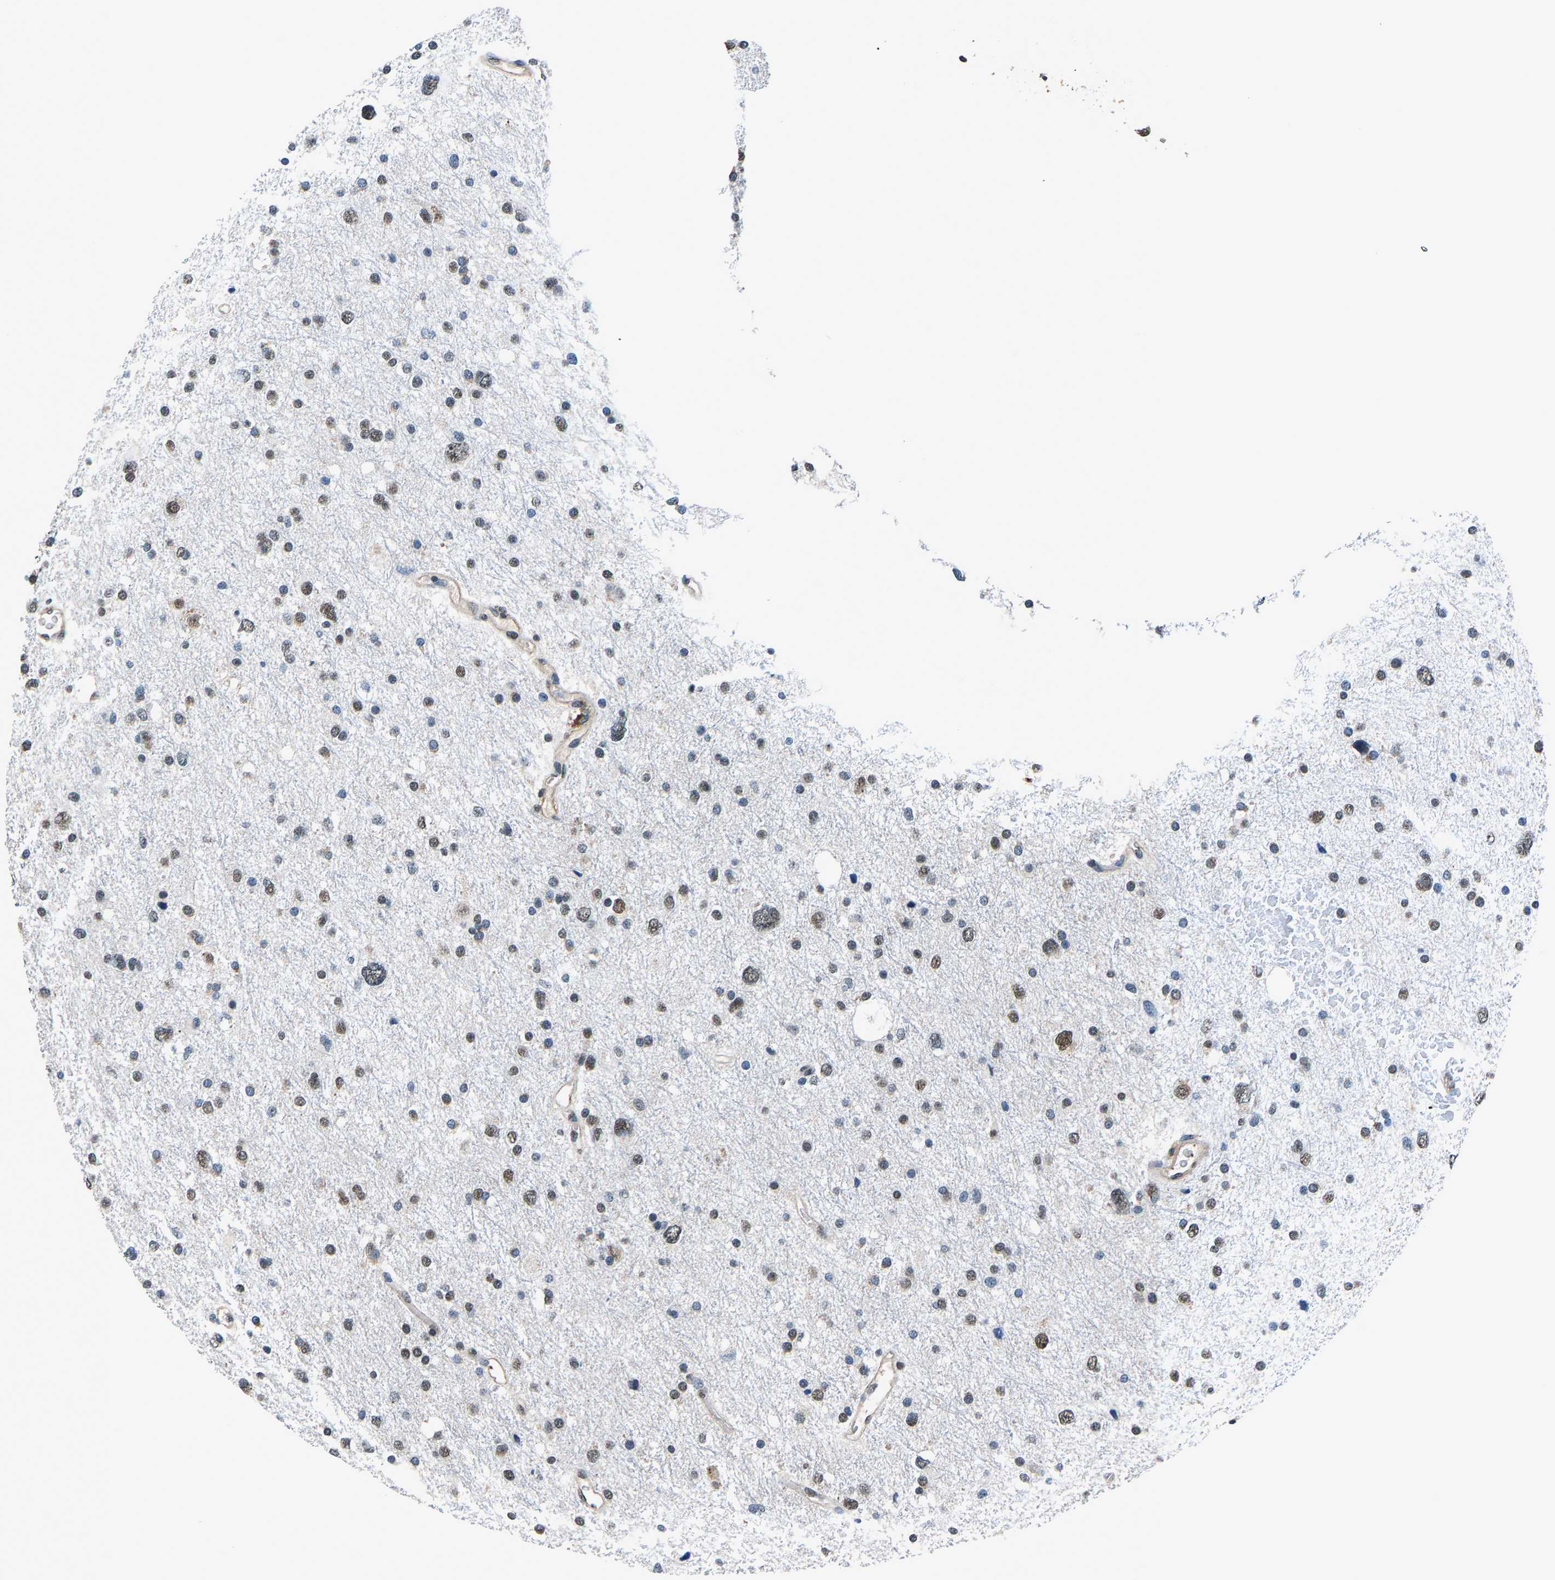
{"staining": {"intensity": "weak", "quantity": "25%-75%", "location": "nuclear"}, "tissue": "glioma", "cell_type": "Tumor cells", "image_type": "cancer", "snomed": [{"axis": "morphology", "description": "Glioma, malignant, Low grade"}, {"axis": "topography", "description": "Brain"}], "caption": "A brown stain labels weak nuclear staining of a protein in malignant low-grade glioma tumor cells. The staining was performed using DAB (3,3'-diaminobenzidine) to visualize the protein expression in brown, while the nuclei were stained in blue with hematoxylin (Magnification: 20x).", "gene": "FOS", "patient": {"sex": "female", "age": 37}}